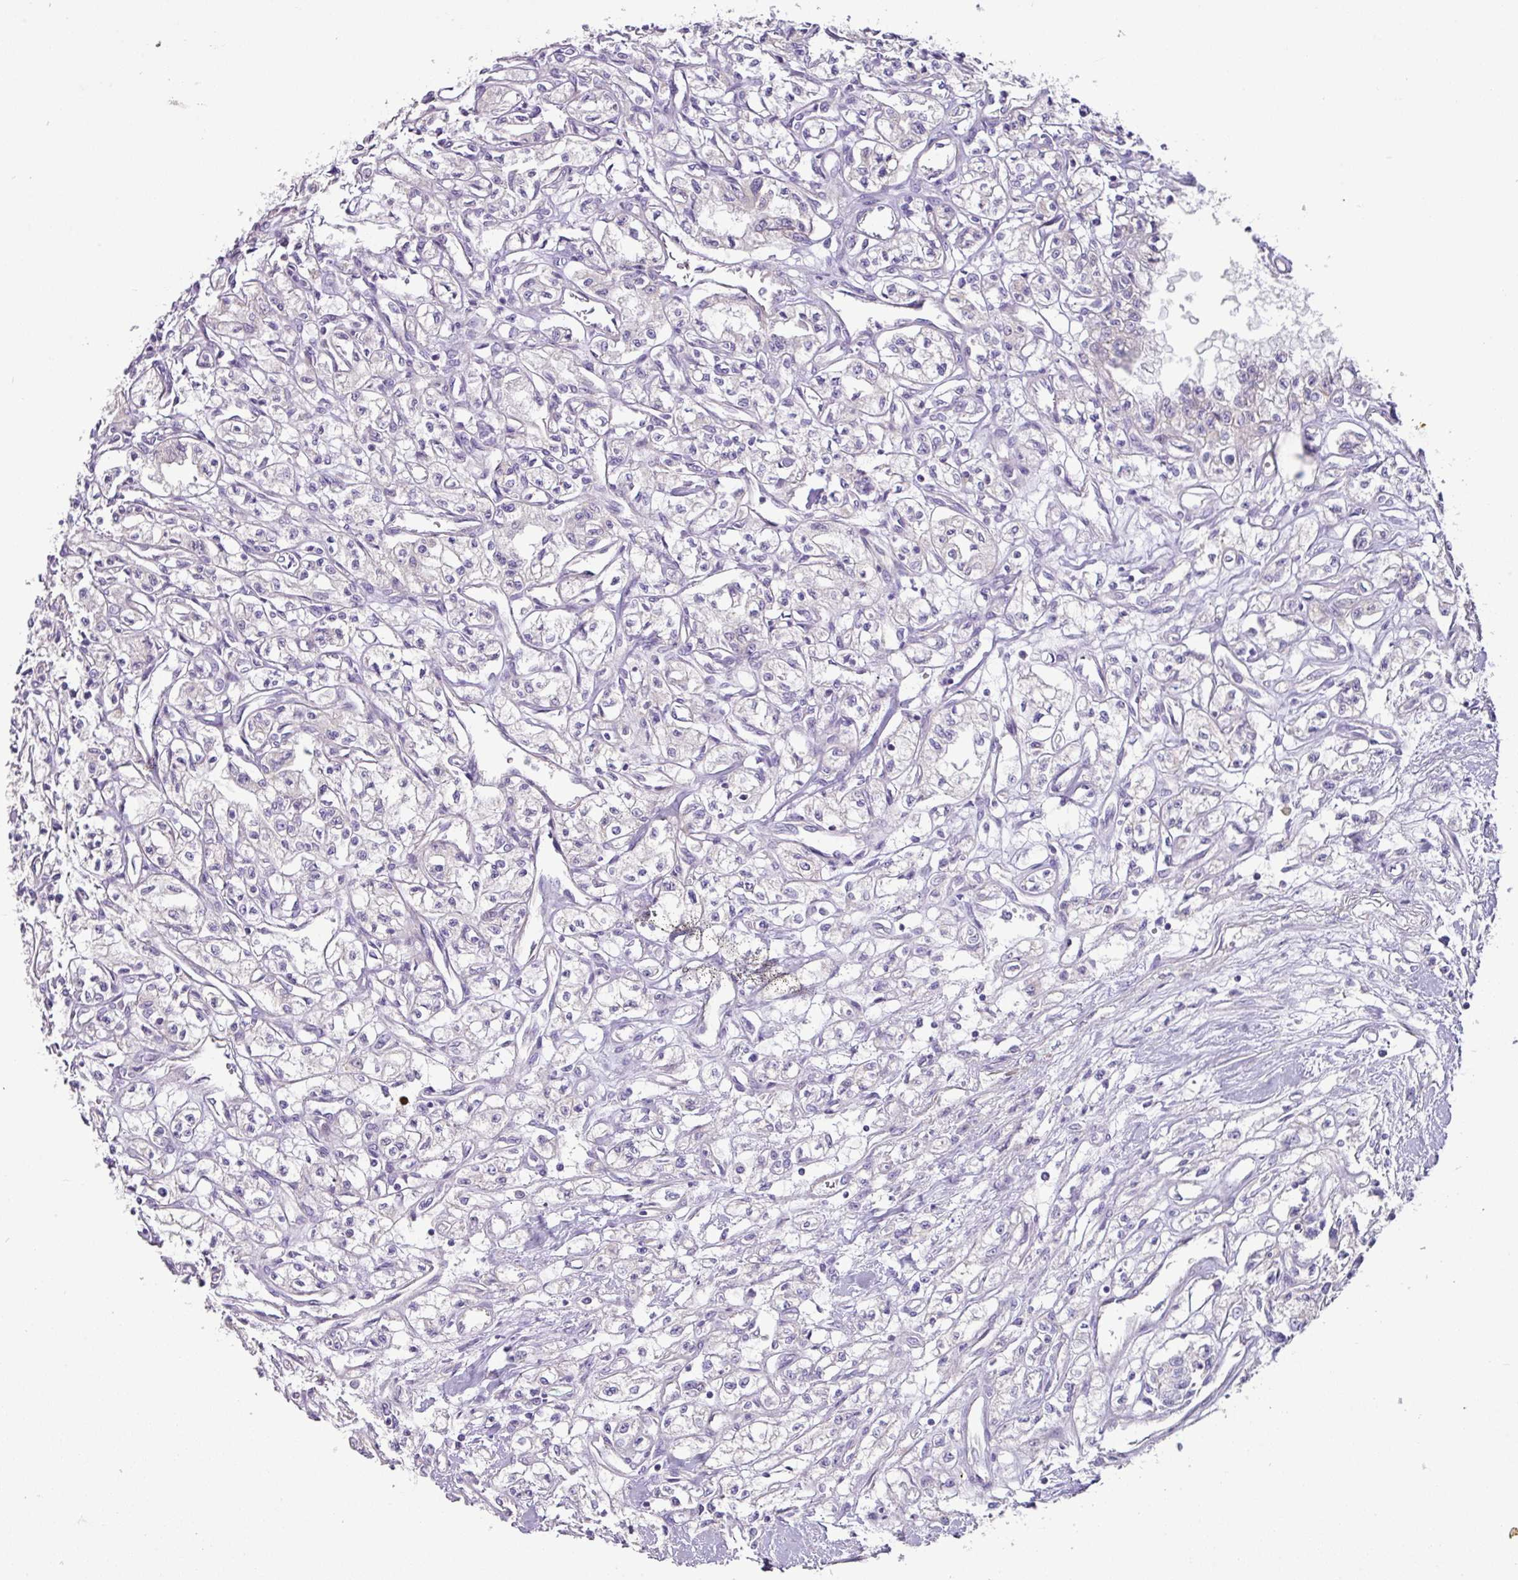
{"staining": {"intensity": "negative", "quantity": "none", "location": "none"}, "tissue": "renal cancer", "cell_type": "Tumor cells", "image_type": "cancer", "snomed": [{"axis": "morphology", "description": "Adenocarcinoma, NOS"}, {"axis": "topography", "description": "Kidney"}], "caption": "The IHC micrograph has no significant staining in tumor cells of renal cancer (adenocarcinoma) tissue.", "gene": "MRRF", "patient": {"sex": "male", "age": 56}}